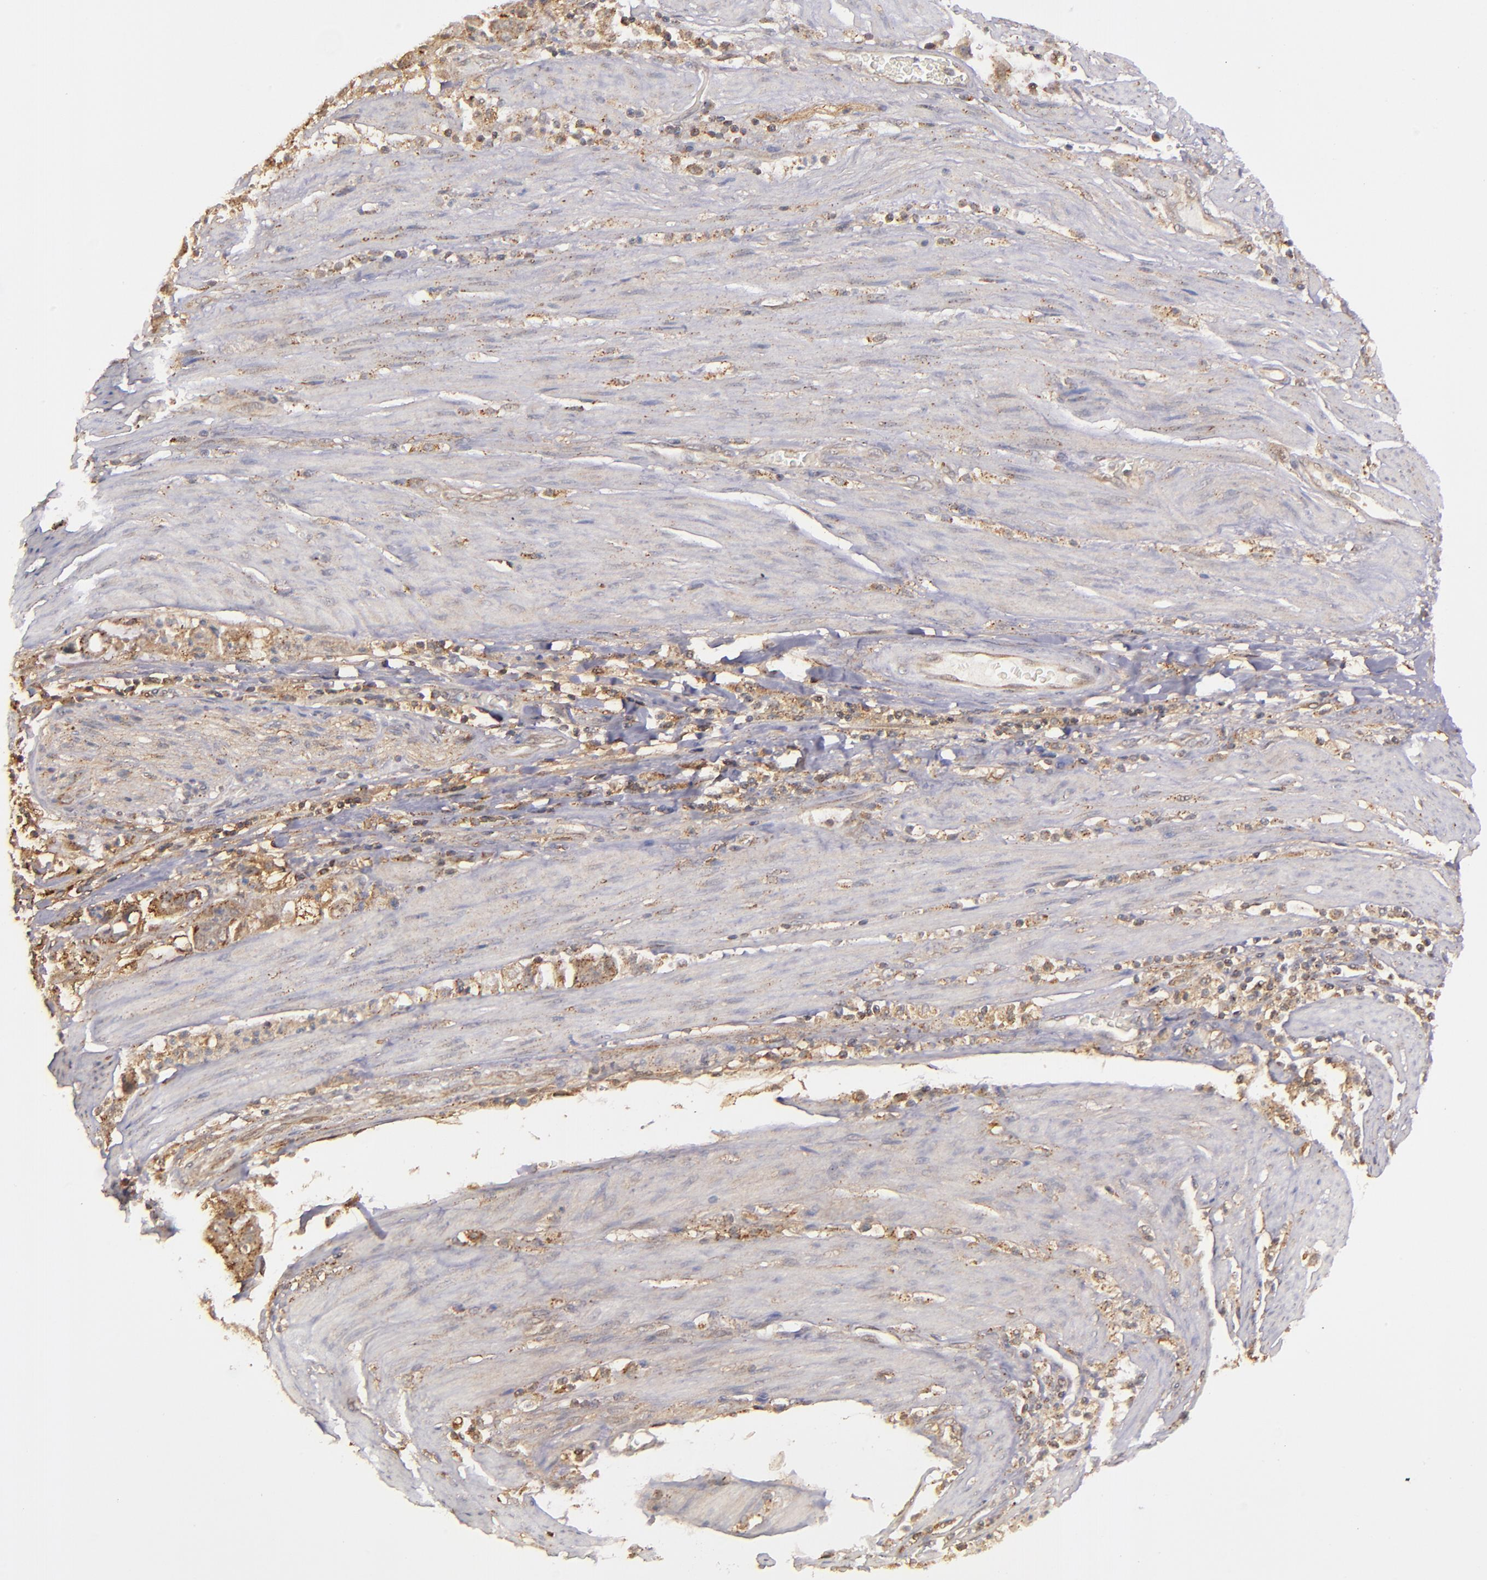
{"staining": {"intensity": "moderate", "quantity": ">75%", "location": "cytoplasmic/membranous"}, "tissue": "stomach cancer", "cell_type": "Tumor cells", "image_type": "cancer", "snomed": [{"axis": "morphology", "description": "Adenocarcinoma, NOS"}, {"axis": "topography", "description": "Stomach"}], "caption": "This is an image of IHC staining of stomach cancer, which shows moderate staining in the cytoplasmic/membranous of tumor cells.", "gene": "ZFYVE1", "patient": {"sex": "male", "age": 62}}